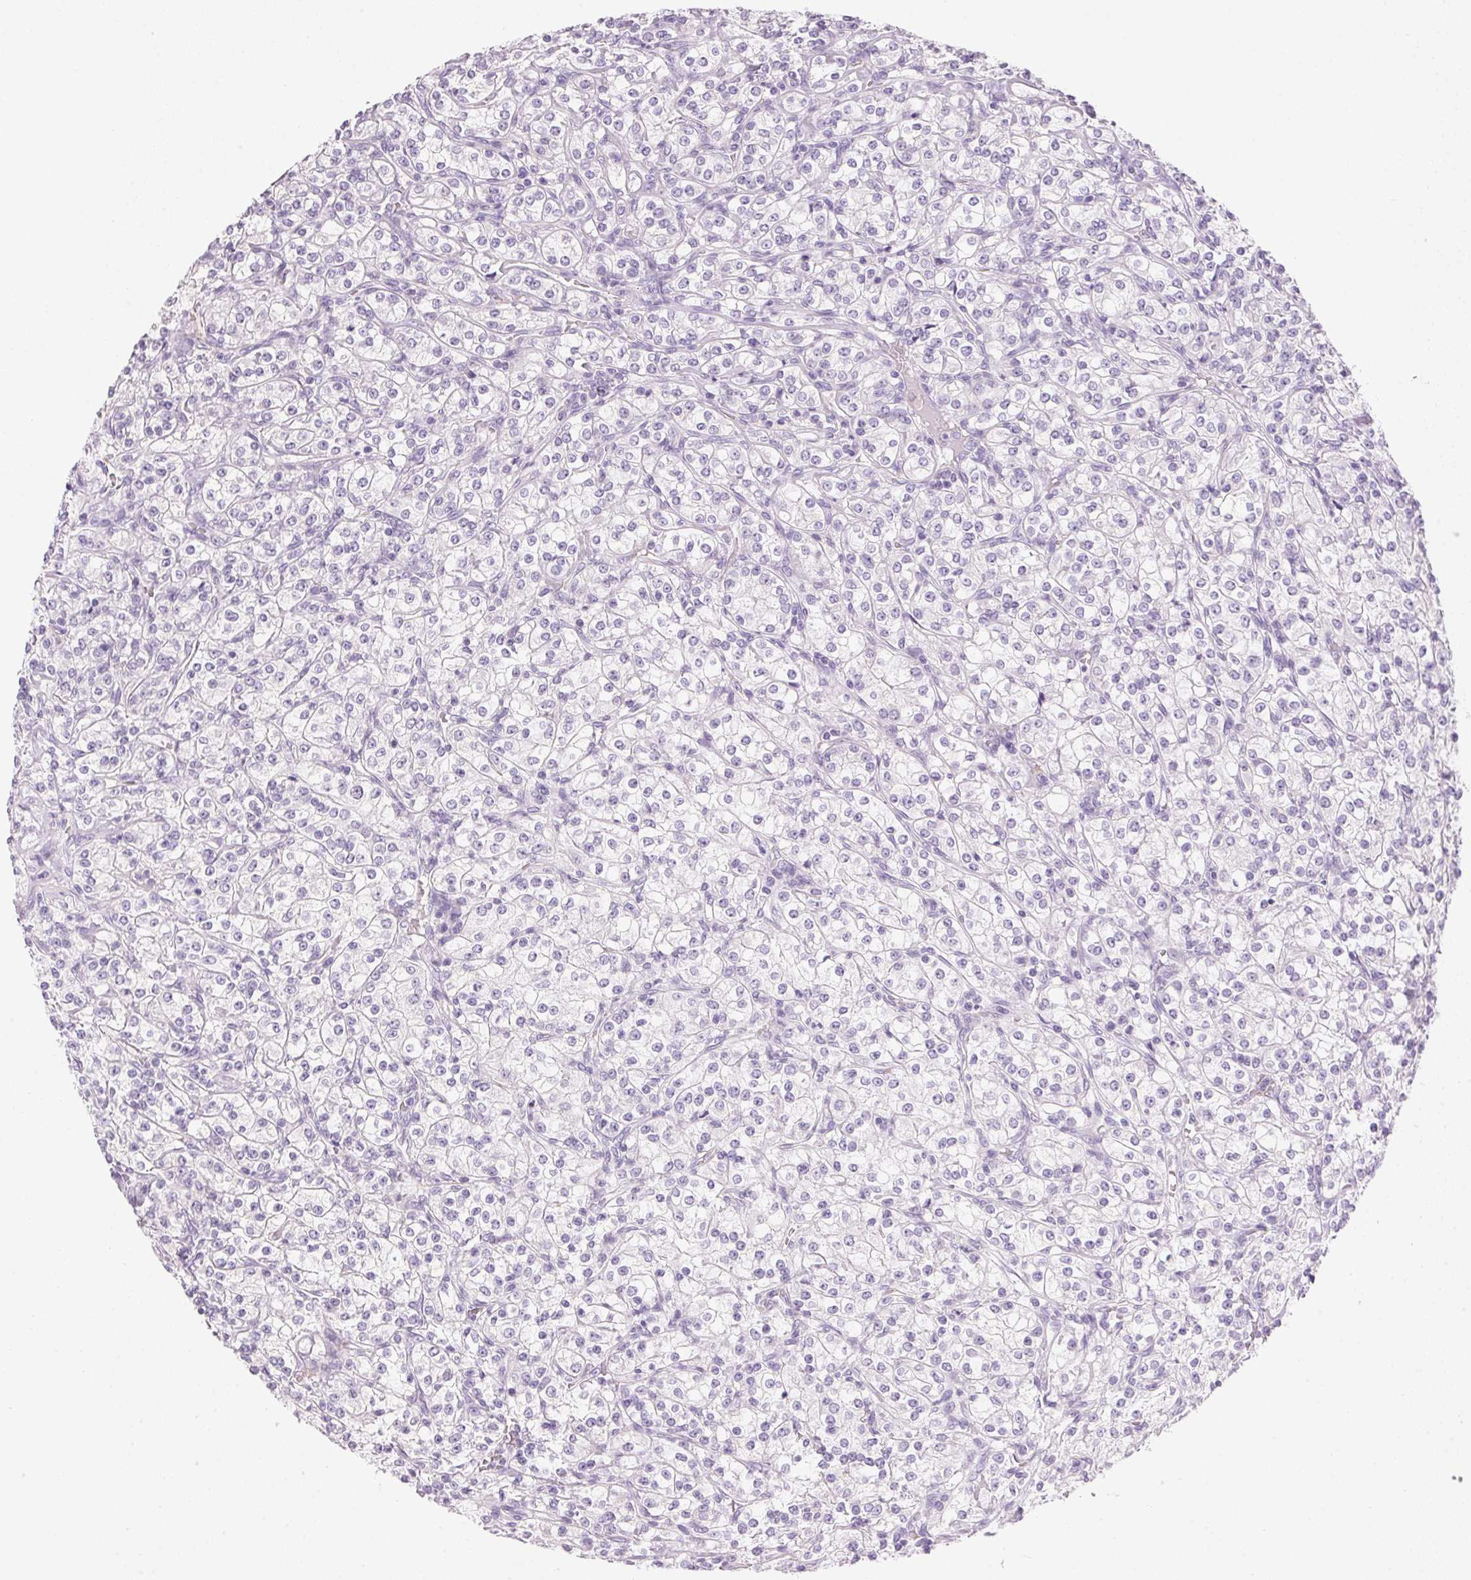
{"staining": {"intensity": "negative", "quantity": "none", "location": "none"}, "tissue": "renal cancer", "cell_type": "Tumor cells", "image_type": "cancer", "snomed": [{"axis": "morphology", "description": "Adenocarcinoma, NOS"}, {"axis": "topography", "description": "Kidney"}], "caption": "This histopathology image is of adenocarcinoma (renal) stained with IHC to label a protein in brown with the nuclei are counter-stained blue. There is no staining in tumor cells.", "gene": "HSD17B2", "patient": {"sex": "male", "age": 77}}